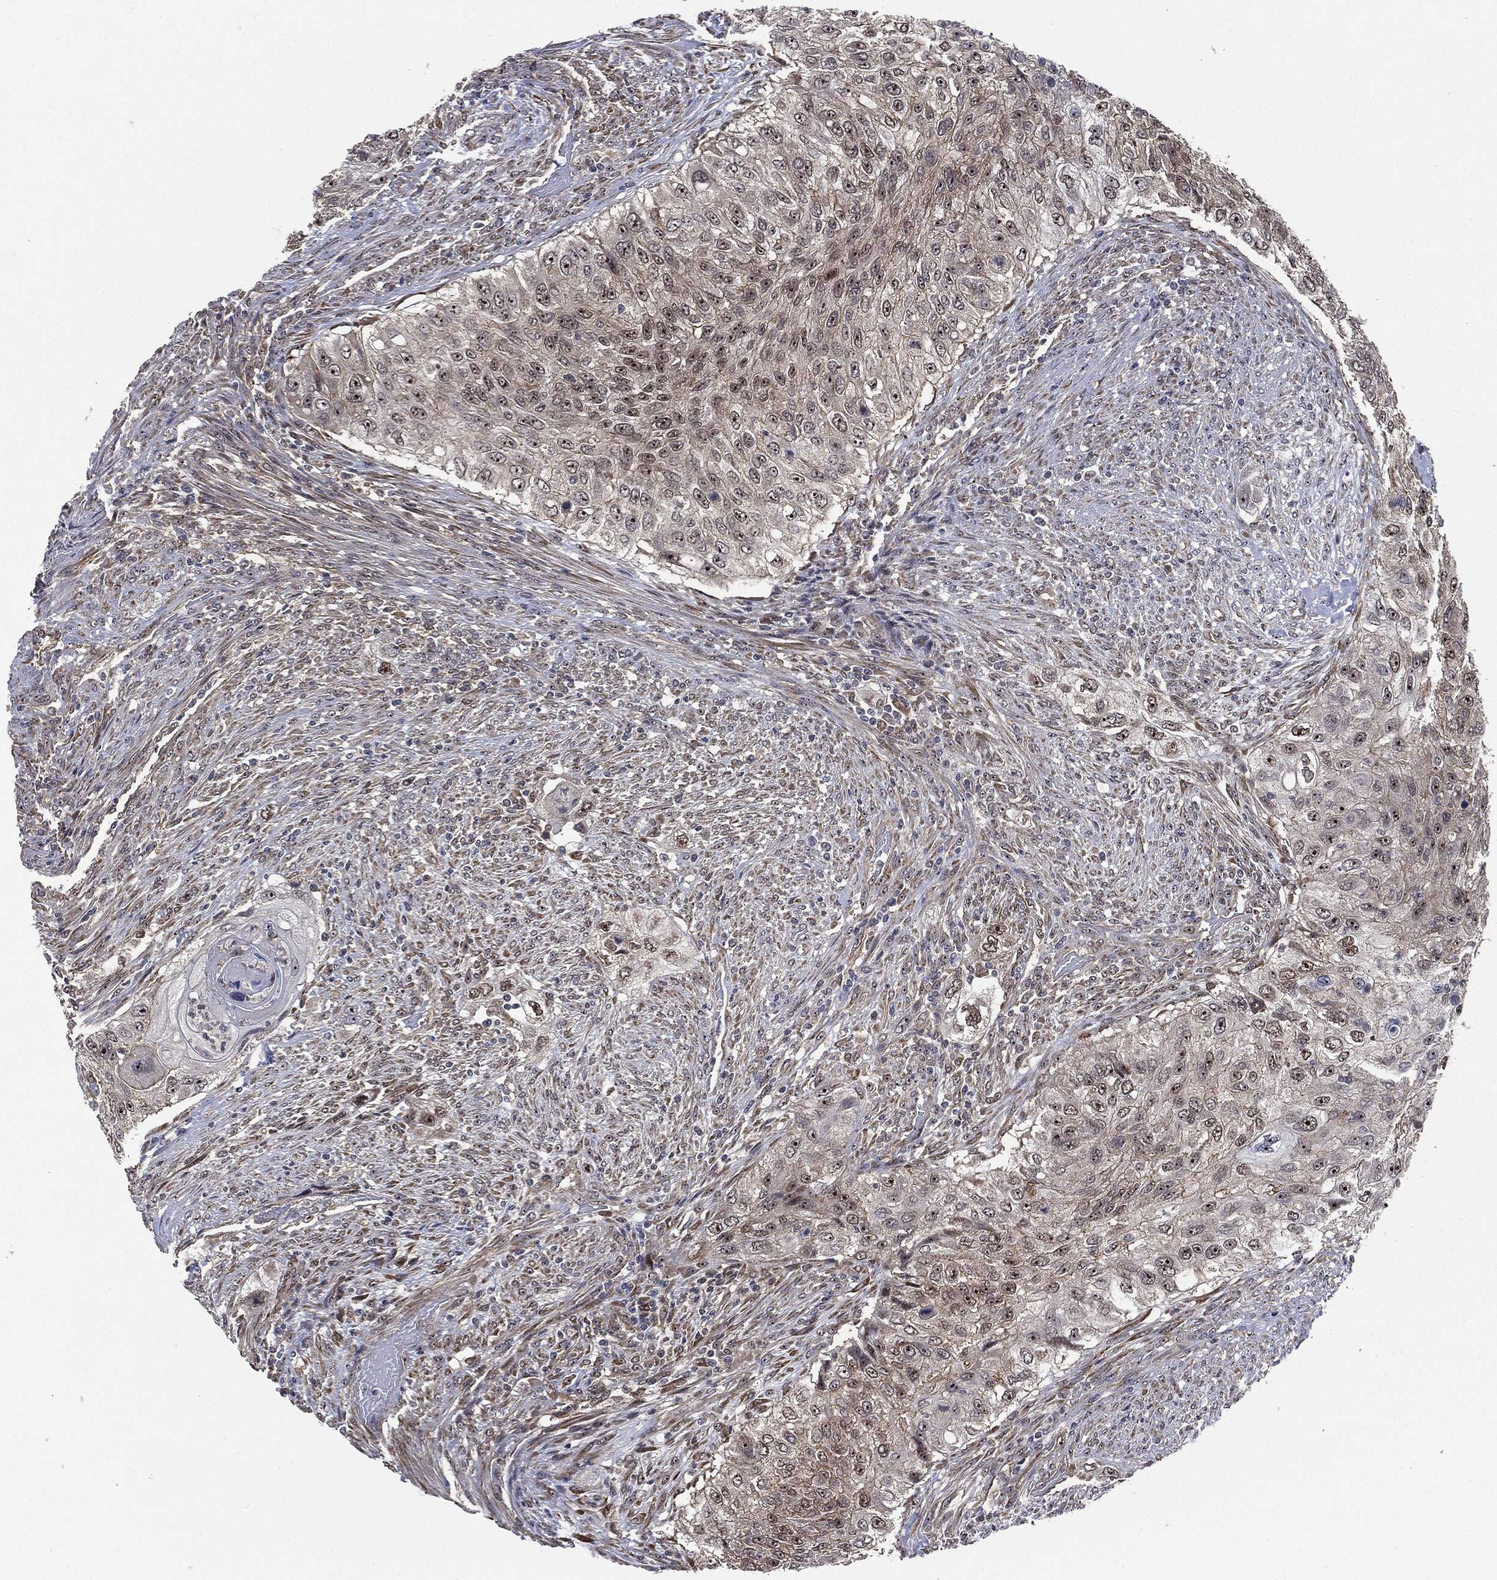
{"staining": {"intensity": "strong", "quantity": "<25%", "location": "nuclear"}, "tissue": "urothelial cancer", "cell_type": "Tumor cells", "image_type": "cancer", "snomed": [{"axis": "morphology", "description": "Urothelial carcinoma, High grade"}, {"axis": "topography", "description": "Urinary bladder"}], "caption": "Protein expression analysis of high-grade urothelial carcinoma reveals strong nuclear positivity in approximately <25% of tumor cells.", "gene": "TRMT1L", "patient": {"sex": "female", "age": 60}}